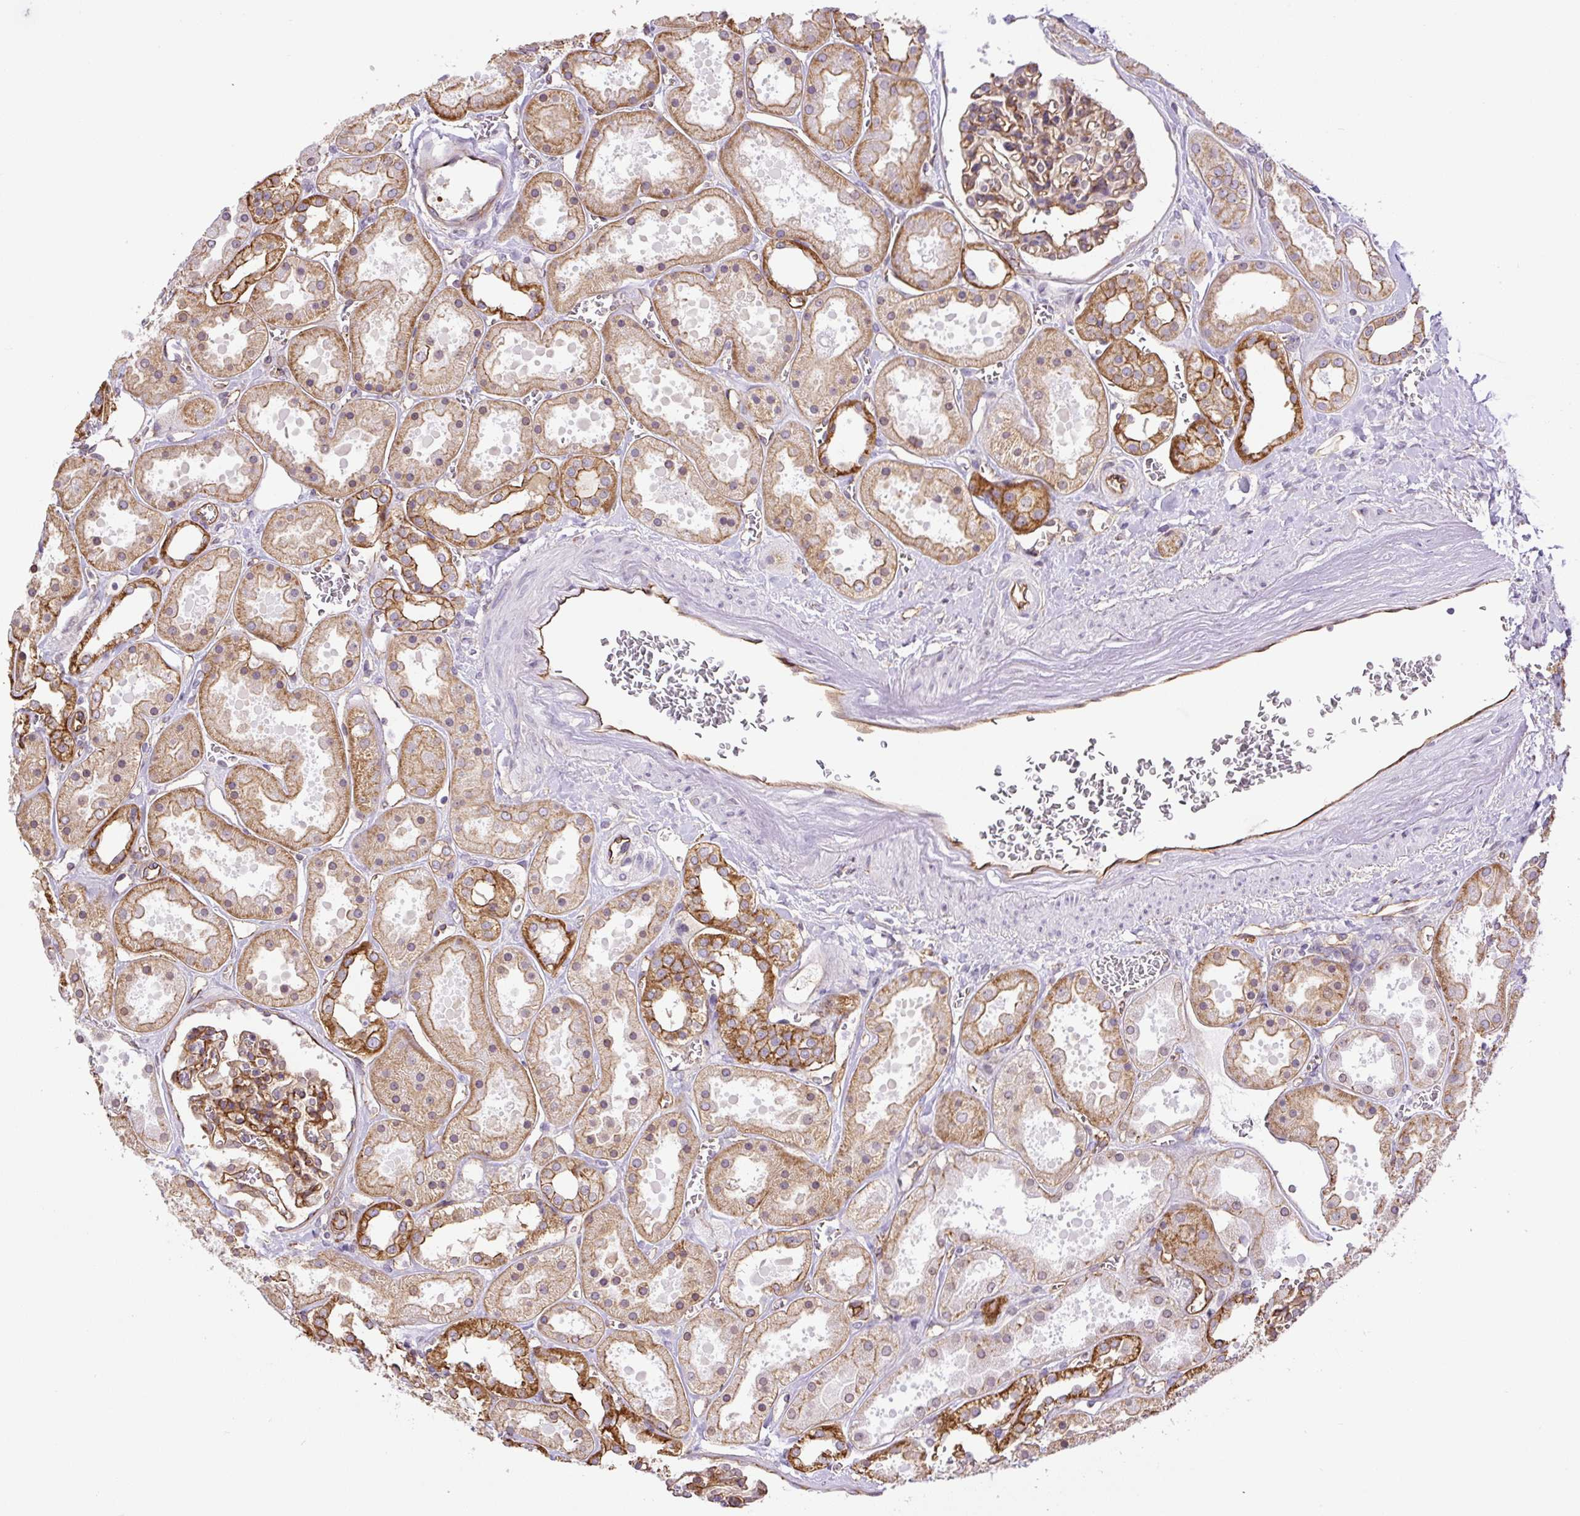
{"staining": {"intensity": "moderate", "quantity": "25%-75%", "location": "cytoplasmic/membranous"}, "tissue": "kidney", "cell_type": "Cells in glomeruli", "image_type": "normal", "snomed": [{"axis": "morphology", "description": "Normal tissue, NOS"}, {"axis": "topography", "description": "Kidney"}], "caption": "This micrograph displays unremarkable kidney stained with immunohistochemistry (IHC) to label a protein in brown. The cytoplasmic/membranous of cells in glomeruli show moderate positivity for the protein. Nuclei are counter-stained blue.", "gene": "MYO5C", "patient": {"sex": "female", "age": 41}}